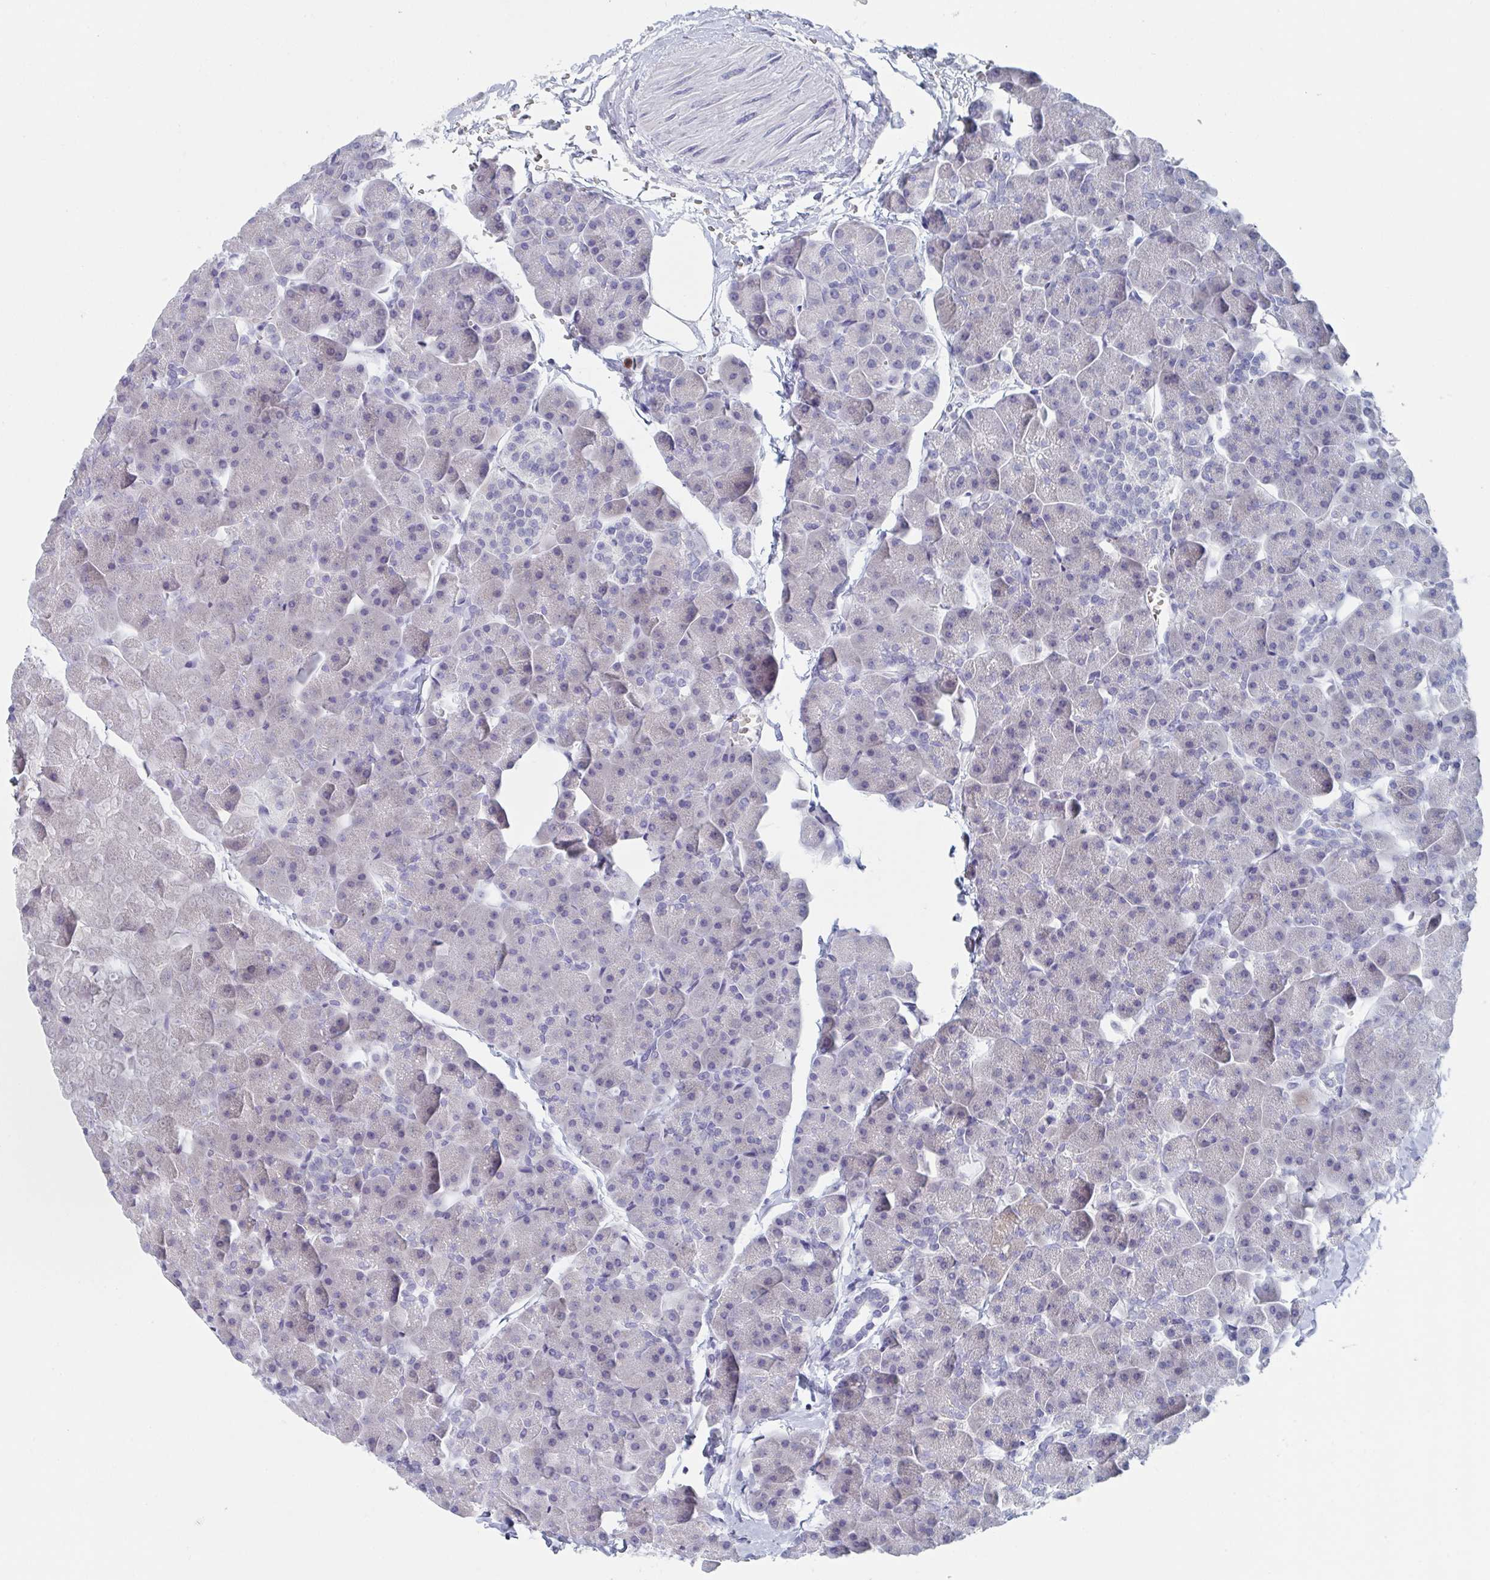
{"staining": {"intensity": "negative", "quantity": "none", "location": "none"}, "tissue": "pancreas", "cell_type": "Exocrine glandular cells", "image_type": "normal", "snomed": [{"axis": "morphology", "description": "Normal tissue, NOS"}, {"axis": "topography", "description": "Pancreas"}], "caption": "The immunohistochemistry (IHC) micrograph has no significant positivity in exocrine glandular cells of pancreas.", "gene": "NT5C3B", "patient": {"sex": "male", "age": 35}}